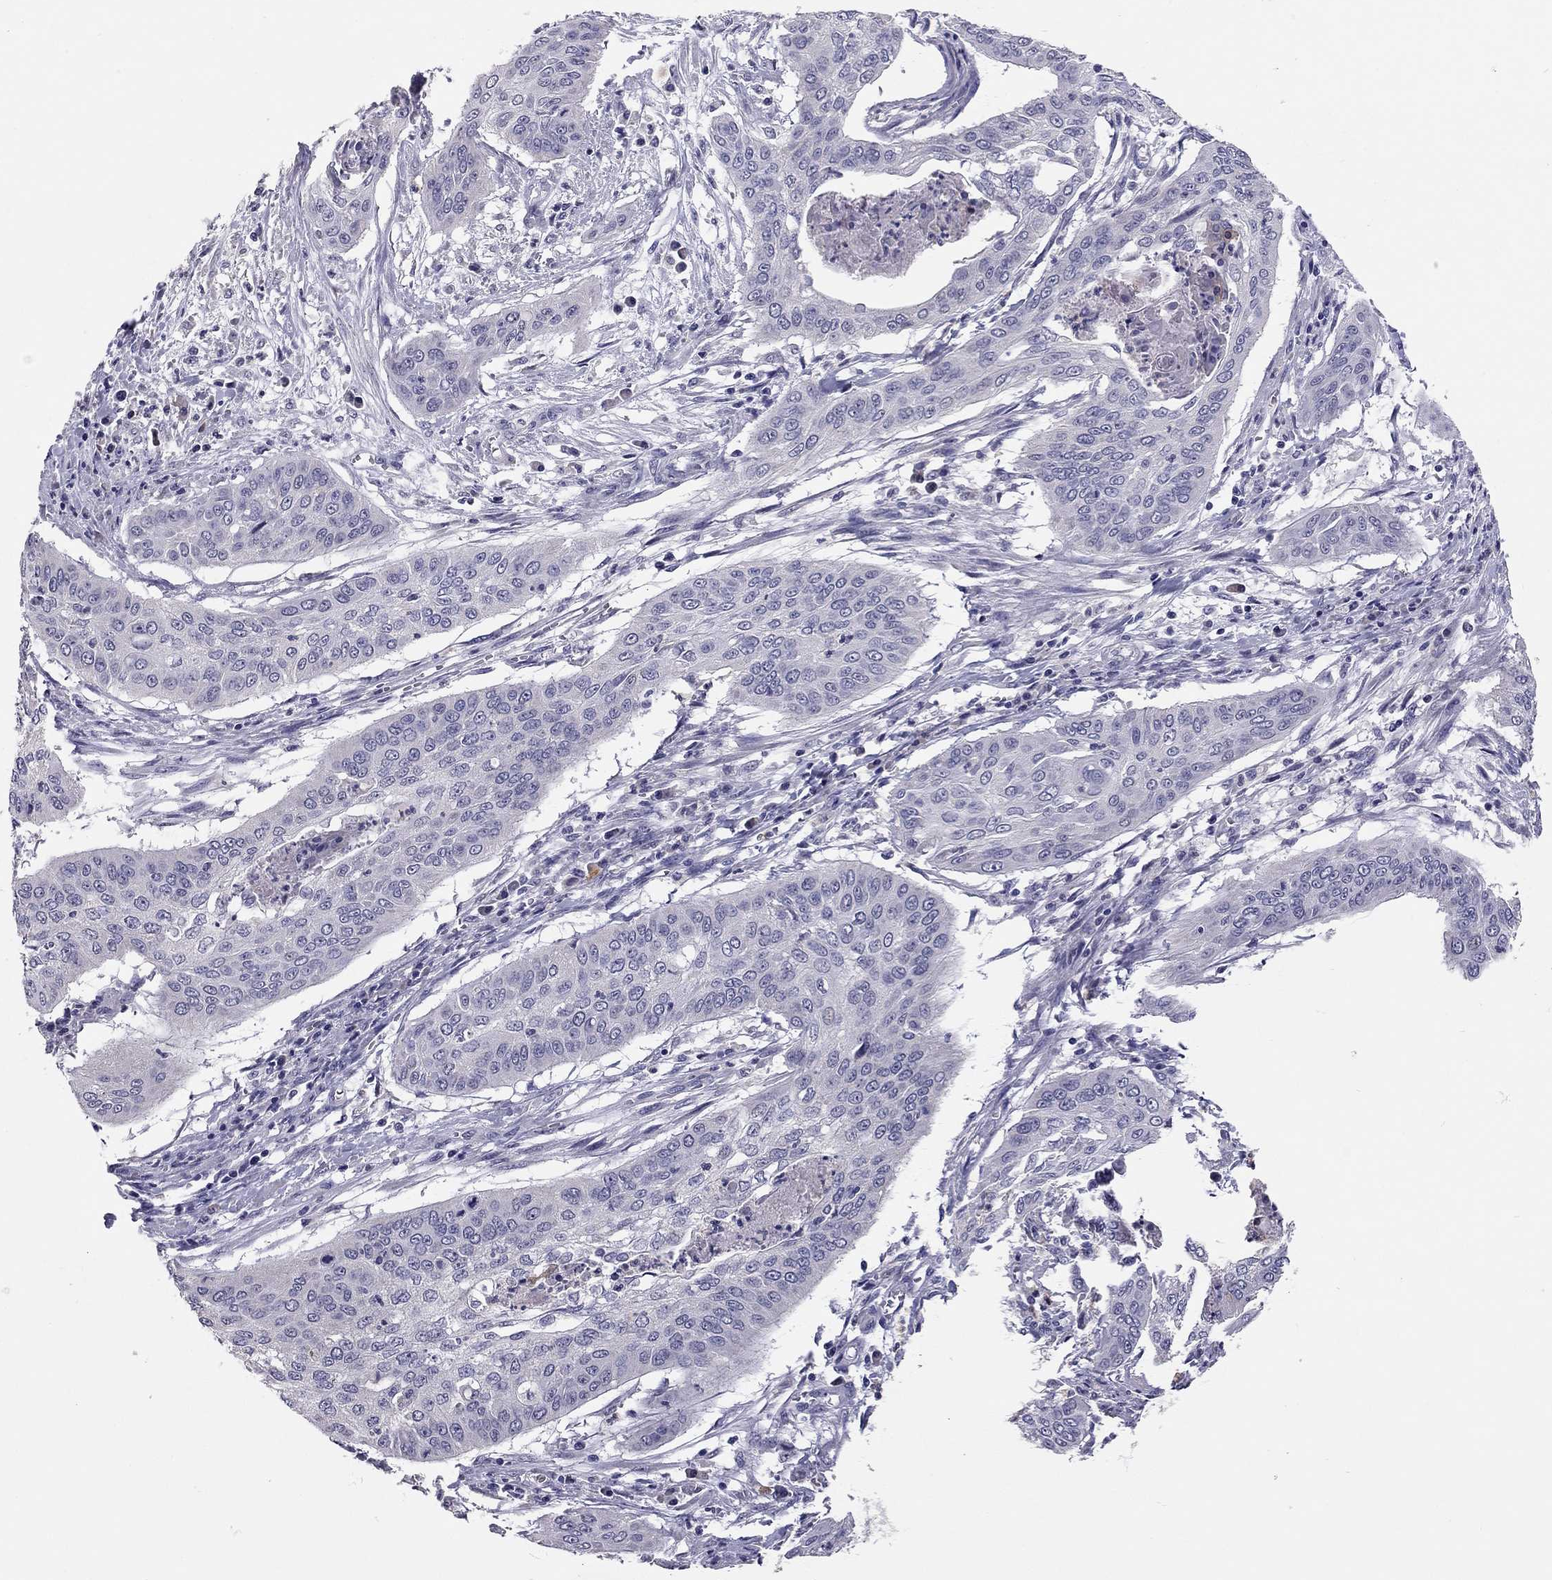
{"staining": {"intensity": "negative", "quantity": "none", "location": "none"}, "tissue": "cervical cancer", "cell_type": "Tumor cells", "image_type": "cancer", "snomed": [{"axis": "morphology", "description": "Squamous cell carcinoma, NOS"}, {"axis": "topography", "description": "Cervix"}], "caption": "Human cervical cancer stained for a protein using immunohistochemistry shows no positivity in tumor cells.", "gene": "SCARB1", "patient": {"sex": "female", "age": 39}}